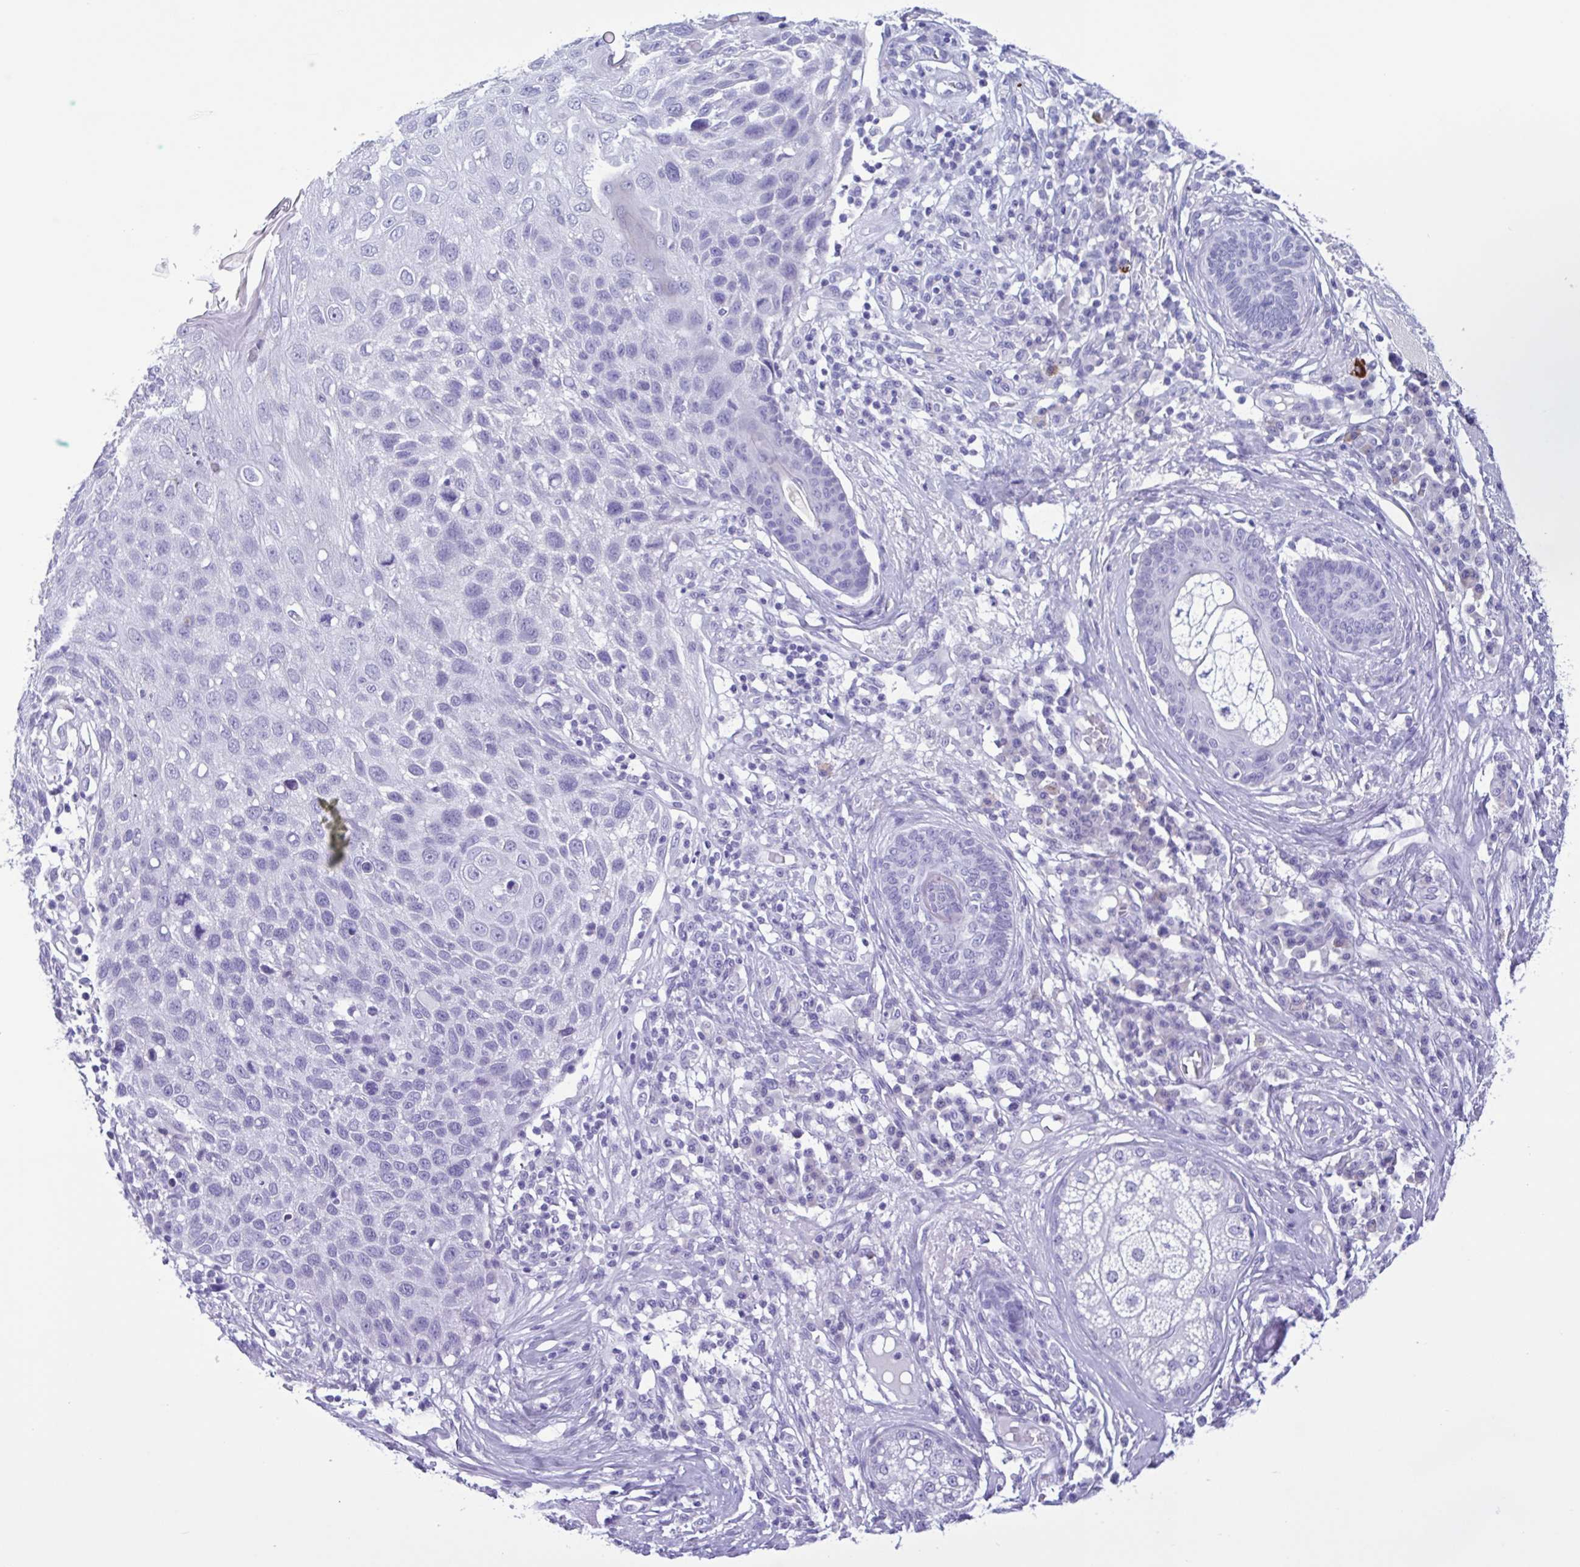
{"staining": {"intensity": "negative", "quantity": "none", "location": "none"}, "tissue": "skin cancer", "cell_type": "Tumor cells", "image_type": "cancer", "snomed": [{"axis": "morphology", "description": "Squamous cell carcinoma, NOS"}, {"axis": "topography", "description": "Skin"}], "caption": "This histopathology image is of squamous cell carcinoma (skin) stained with immunohistochemistry (IHC) to label a protein in brown with the nuclei are counter-stained blue. There is no positivity in tumor cells. (DAB immunohistochemistry visualized using brightfield microscopy, high magnification).", "gene": "INAFM1", "patient": {"sex": "female", "age": 87}}